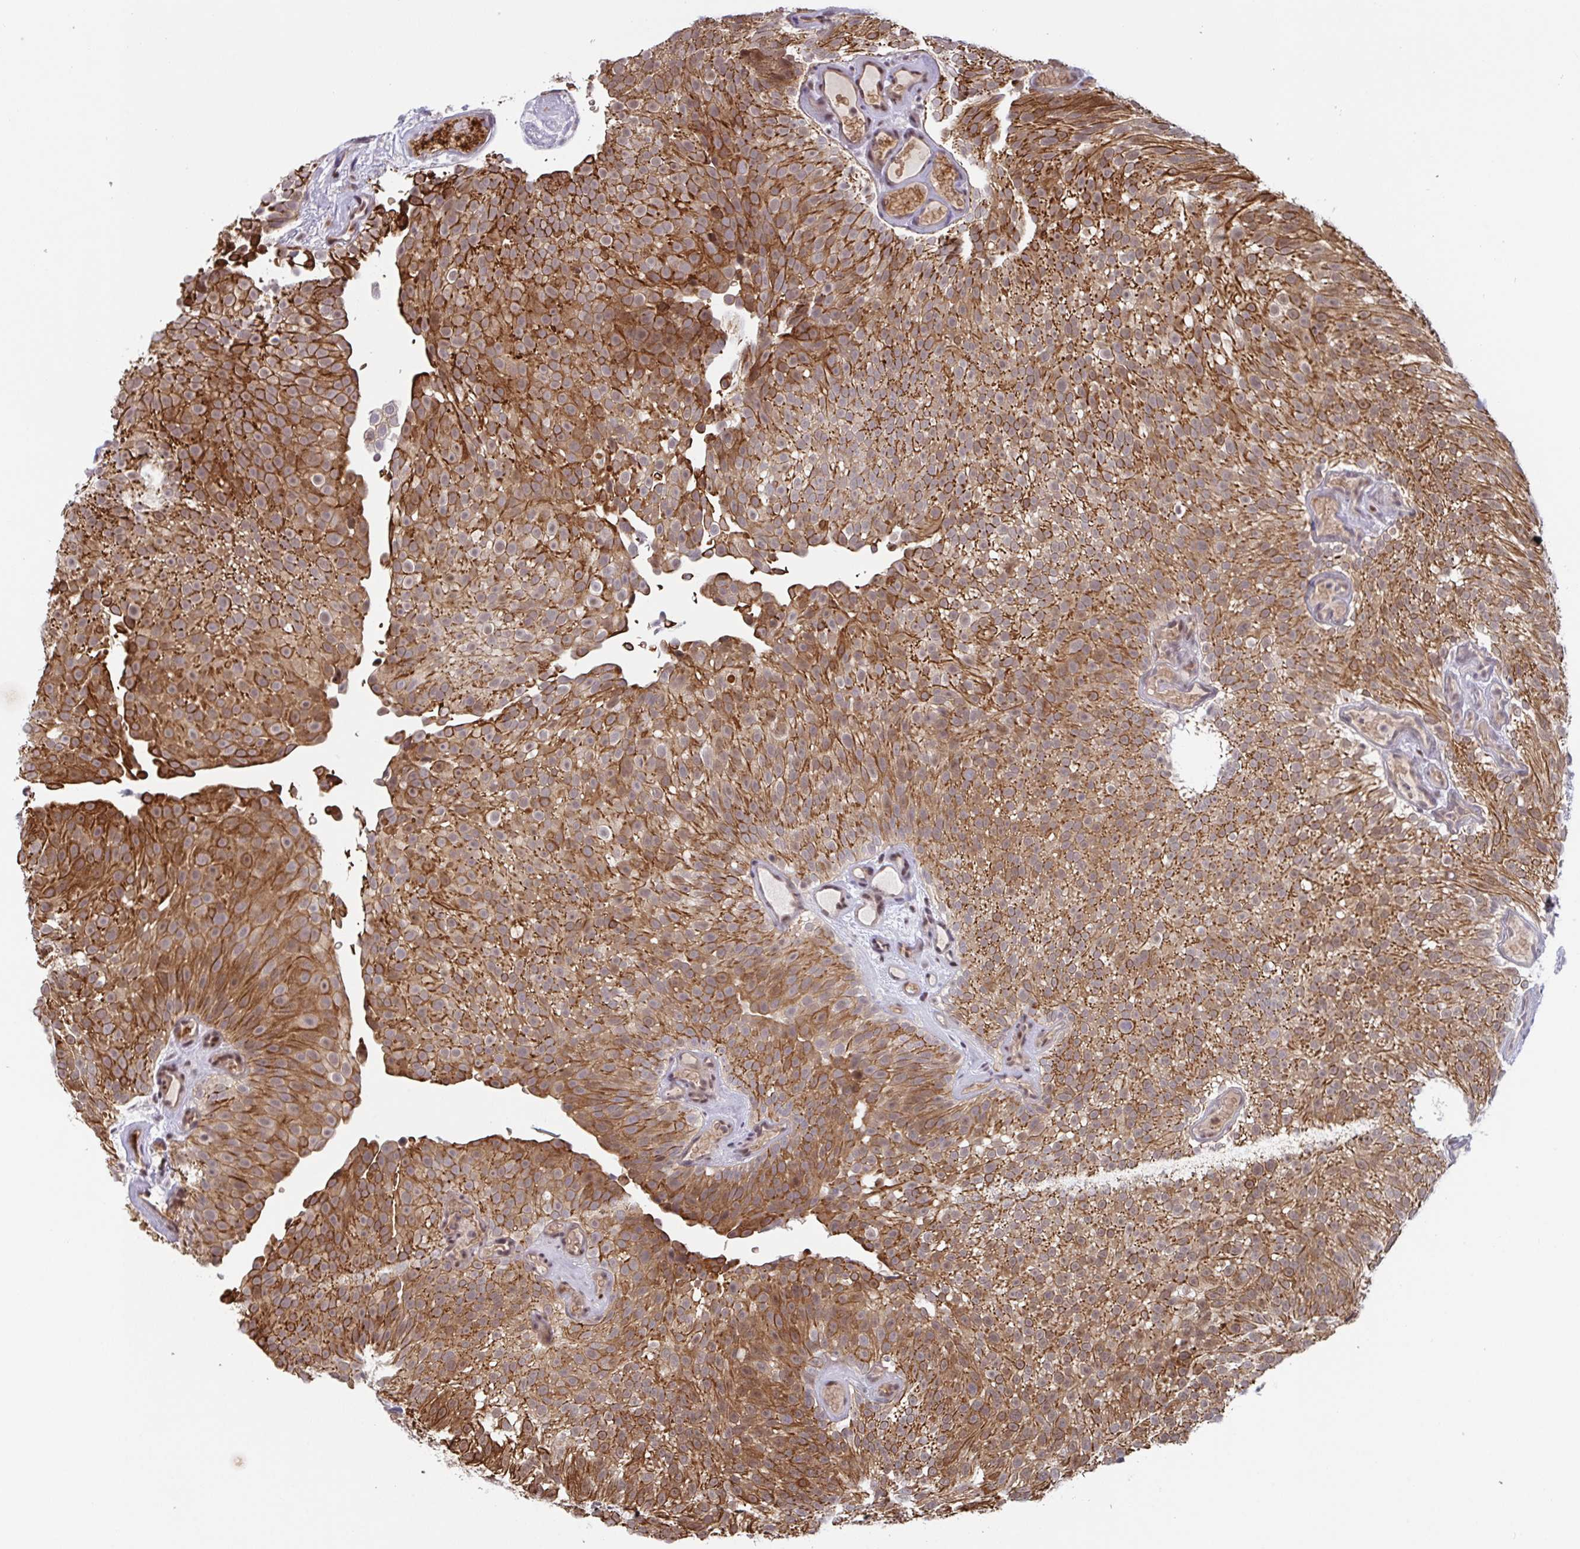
{"staining": {"intensity": "strong", "quantity": ">75%", "location": "cytoplasmic/membranous"}, "tissue": "urothelial cancer", "cell_type": "Tumor cells", "image_type": "cancer", "snomed": [{"axis": "morphology", "description": "Urothelial carcinoma, Low grade"}, {"axis": "topography", "description": "Urinary bladder"}], "caption": "Urothelial cancer tissue demonstrates strong cytoplasmic/membranous staining in approximately >75% of tumor cells", "gene": "NLRP13", "patient": {"sex": "male", "age": 78}}